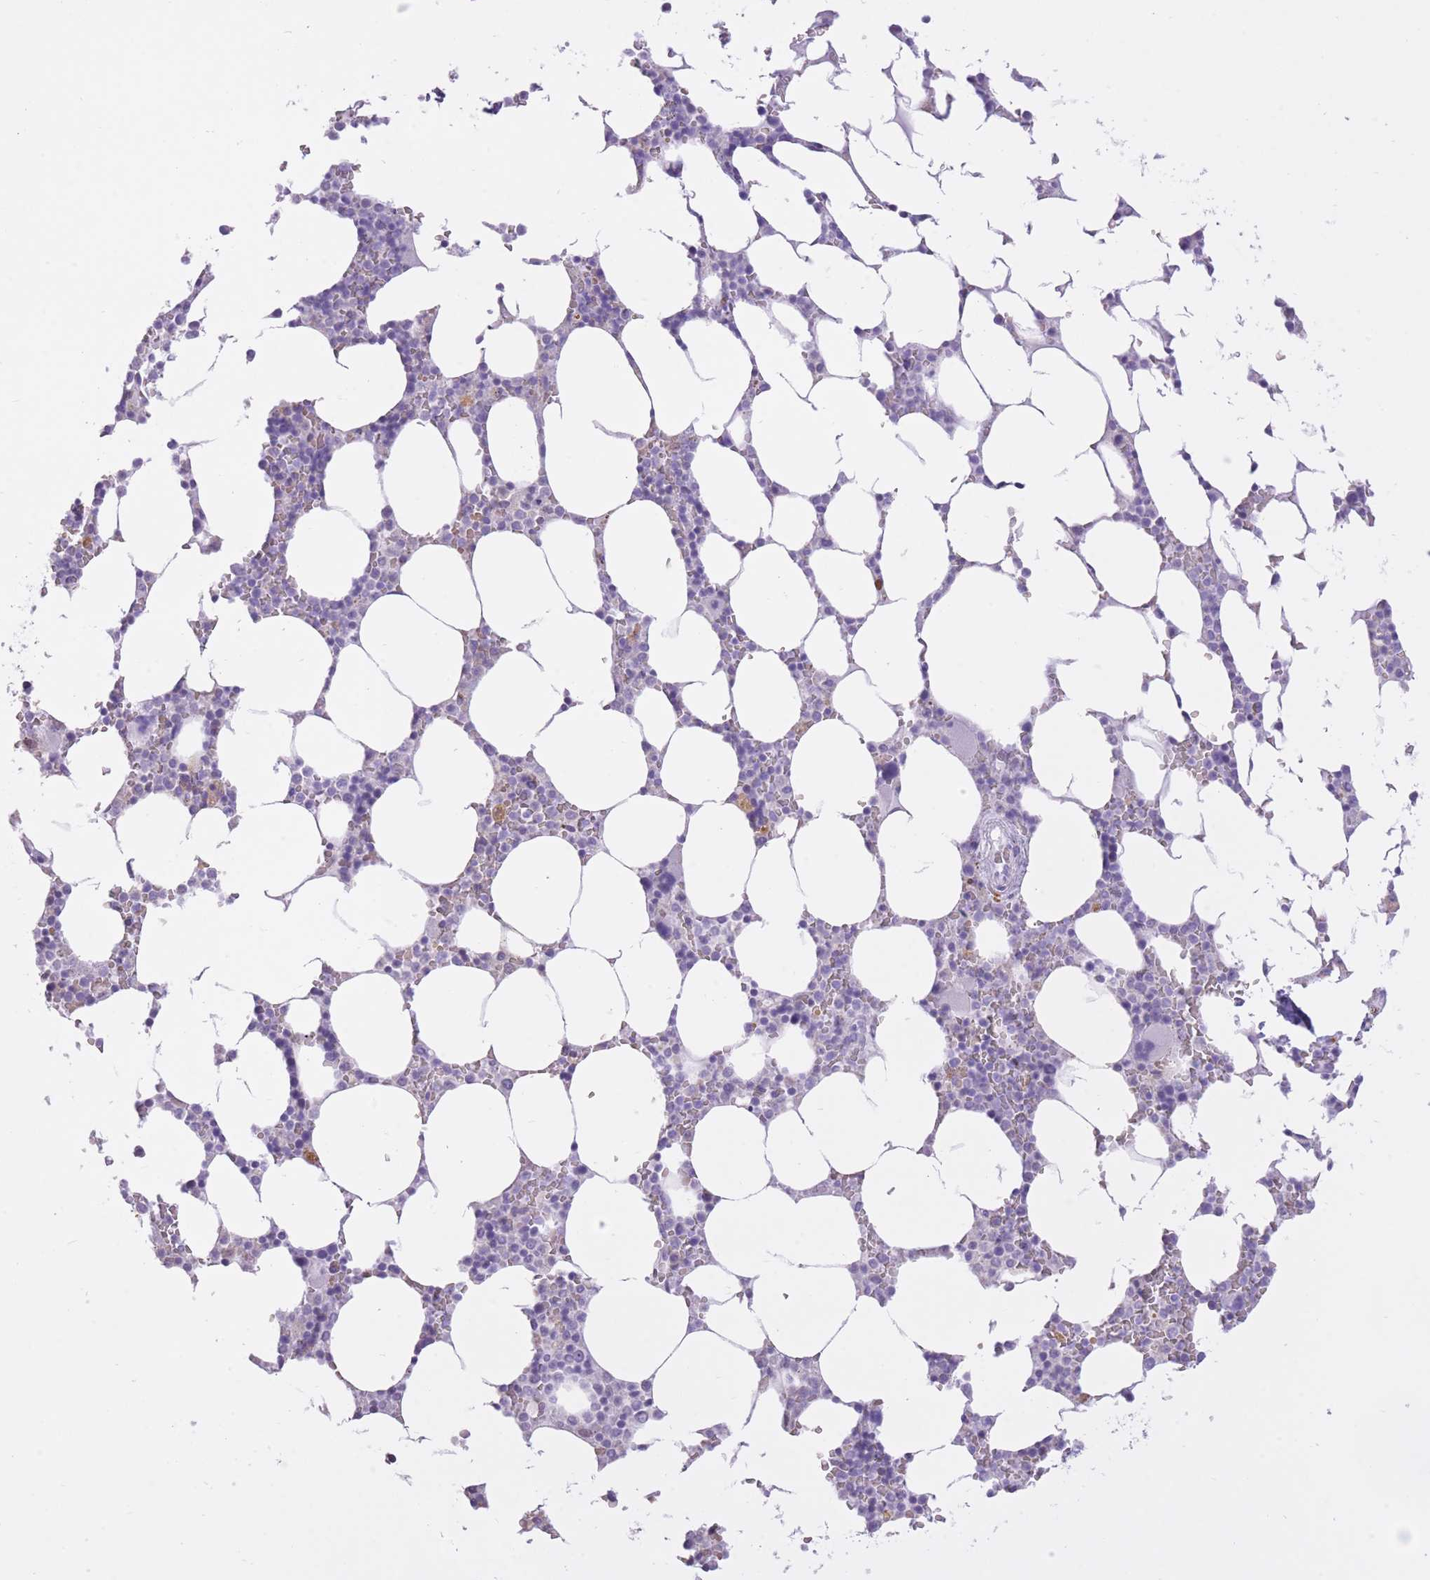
{"staining": {"intensity": "moderate", "quantity": "<25%", "location": "cytoplasmic/membranous"}, "tissue": "bone marrow", "cell_type": "Hematopoietic cells", "image_type": "normal", "snomed": [{"axis": "morphology", "description": "Normal tissue, NOS"}, {"axis": "topography", "description": "Bone marrow"}], "caption": "IHC histopathology image of unremarkable bone marrow: bone marrow stained using IHC shows low levels of moderate protein expression localized specifically in the cytoplasmic/membranous of hematopoietic cells, appearing as a cytoplasmic/membranous brown color.", "gene": "WDR70", "patient": {"sex": "male", "age": 64}}